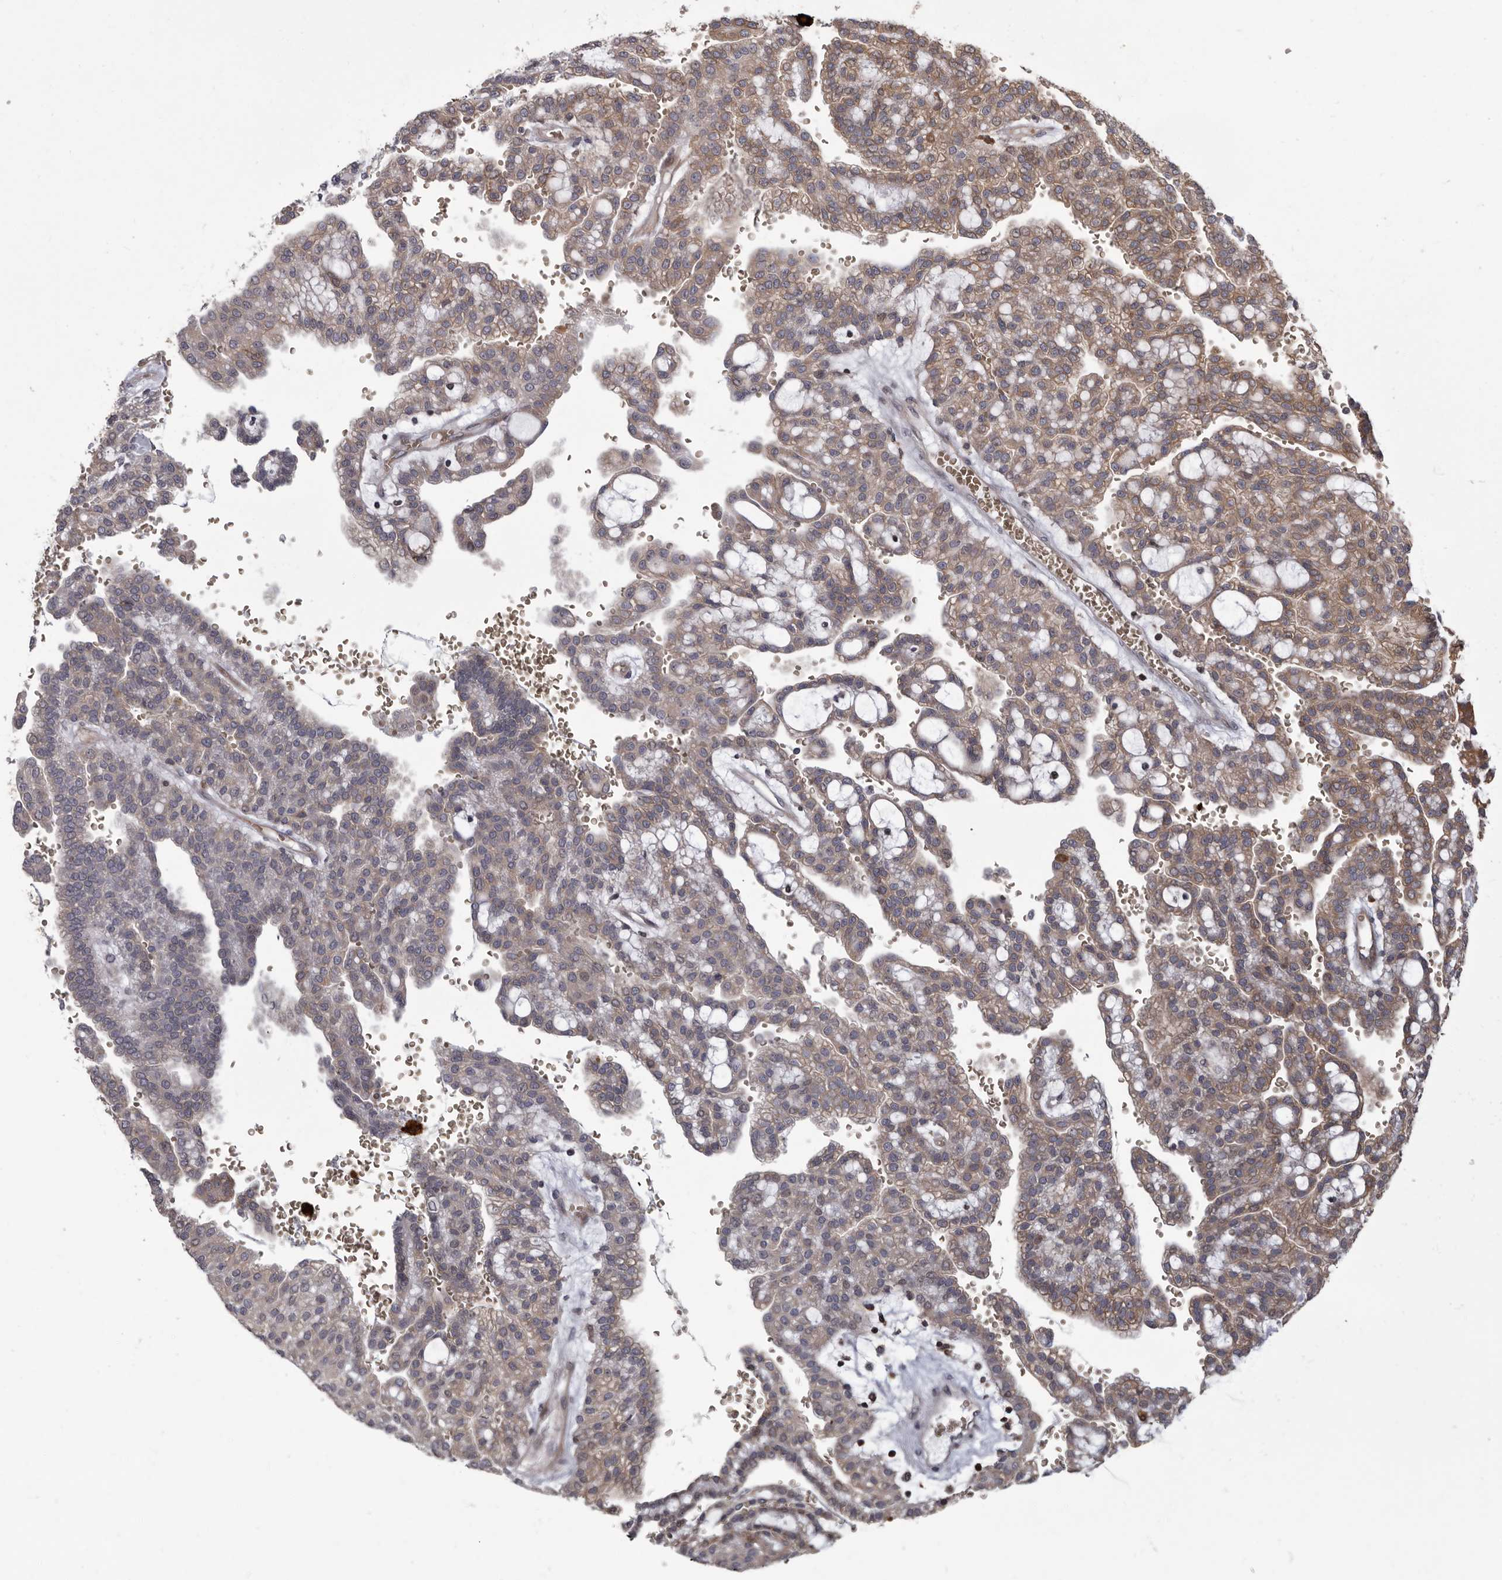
{"staining": {"intensity": "weak", "quantity": "25%-75%", "location": "cytoplasmic/membranous"}, "tissue": "renal cancer", "cell_type": "Tumor cells", "image_type": "cancer", "snomed": [{"axis": "morphology", "description": "Adenocarcinoma, NOS"}, {"axis": "topography", "description": "Kidney"}], "caption": "This photomicrograph demonstrates immunohistochemistry (IHC) staining of human adenocarcinoma (renal), with low weak cytoplasmic/membranous staining in approximately 25%-75% of tumor cells.", "gene": "FGFR4", "patient": {"sex": "male", "age": 63}}